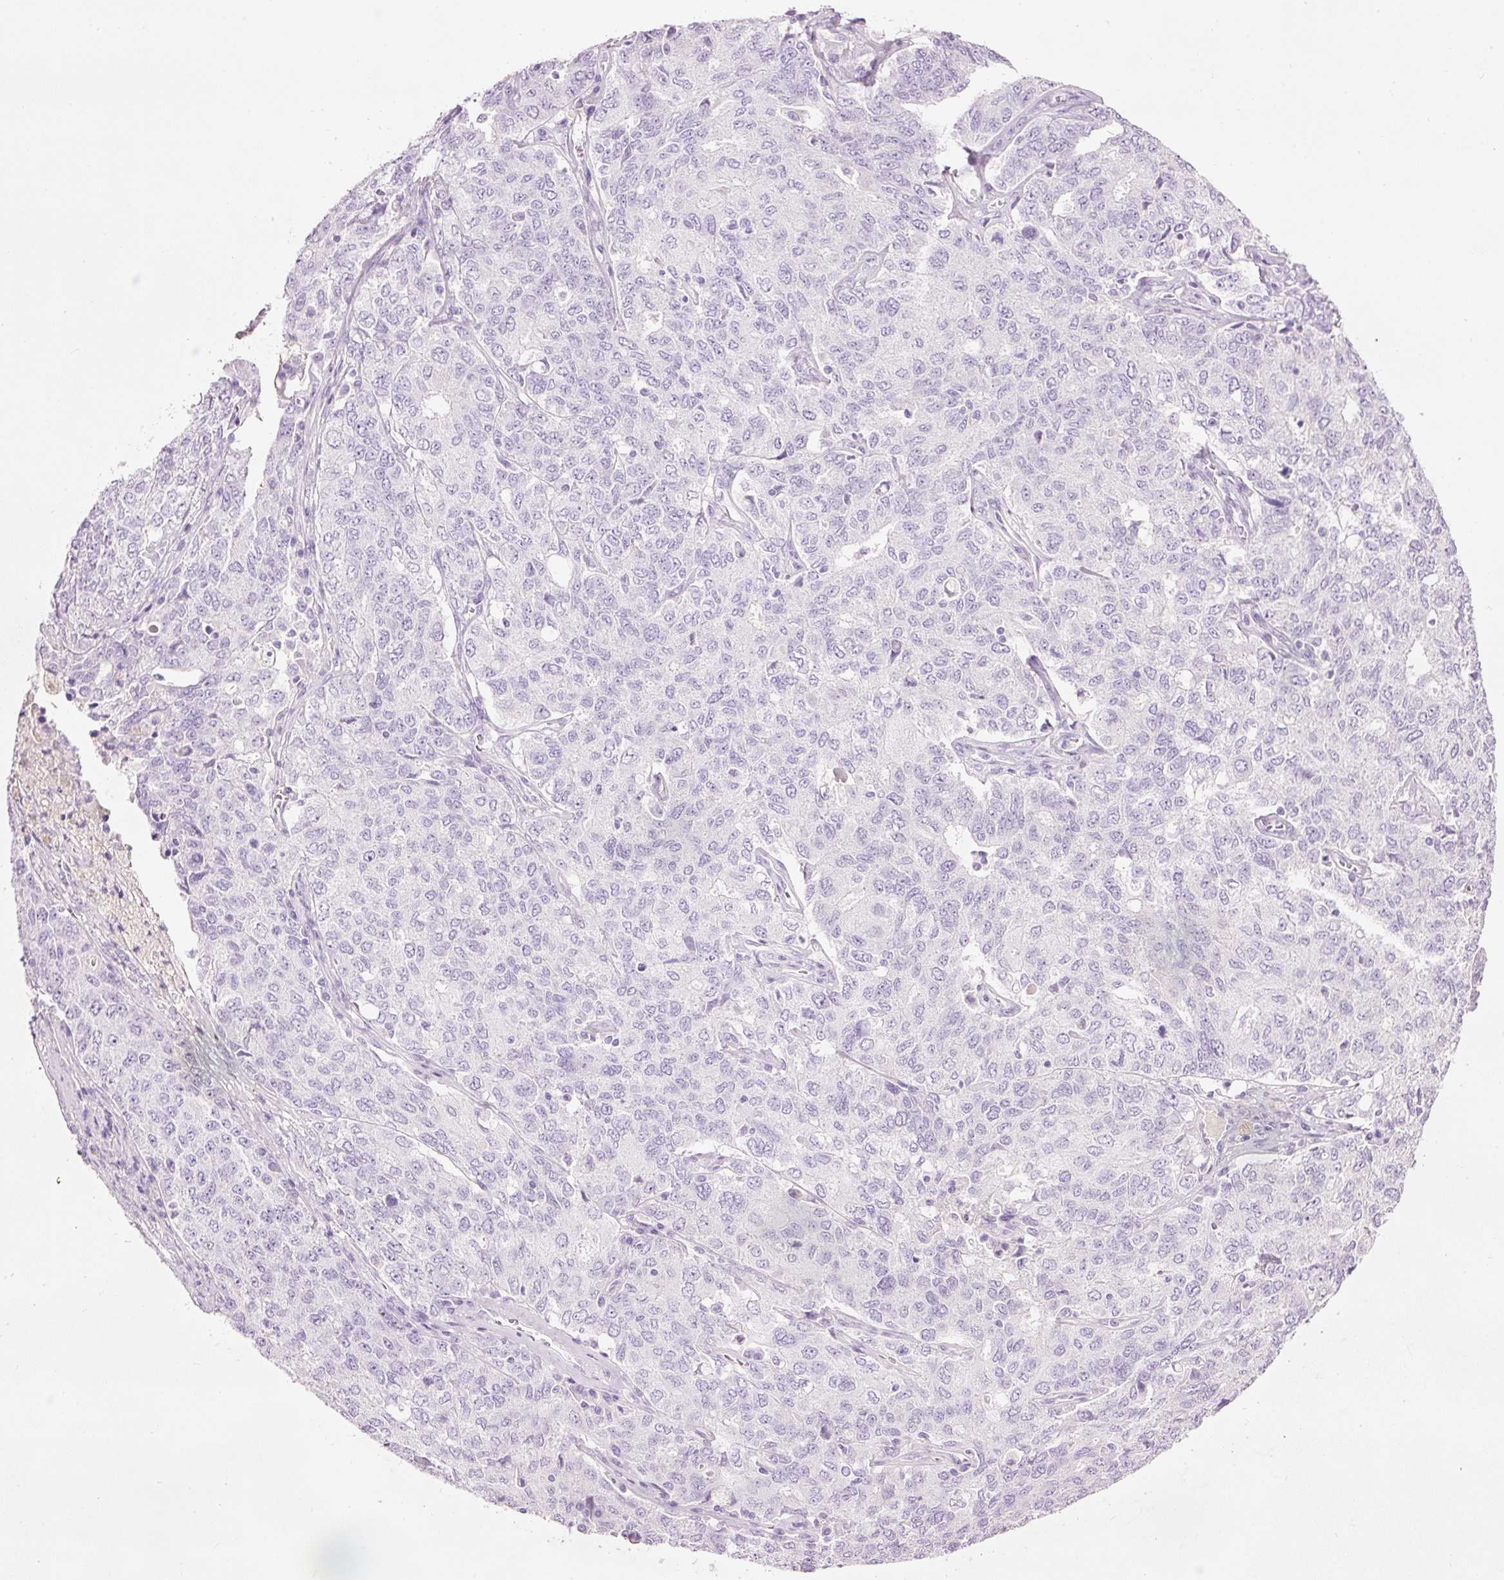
{"staining": {"intensity": "negative", "quantity": "none", "location": "none"}, "tissue": "ovarian cancer", "cell_type": "Tumor cells", "image_type": "cancer", "snomed": [{"axis": "morphology", "description": "Carcinoma, endometroid"}, {"axis": "topography", "description": "Ovary"}], "caption": "There is no significant staining in tumor cells of ovarian cancer (endometroid carcinoma).", "gene": "MFAP4", "patient": {"sex": "female", "age": 62}}